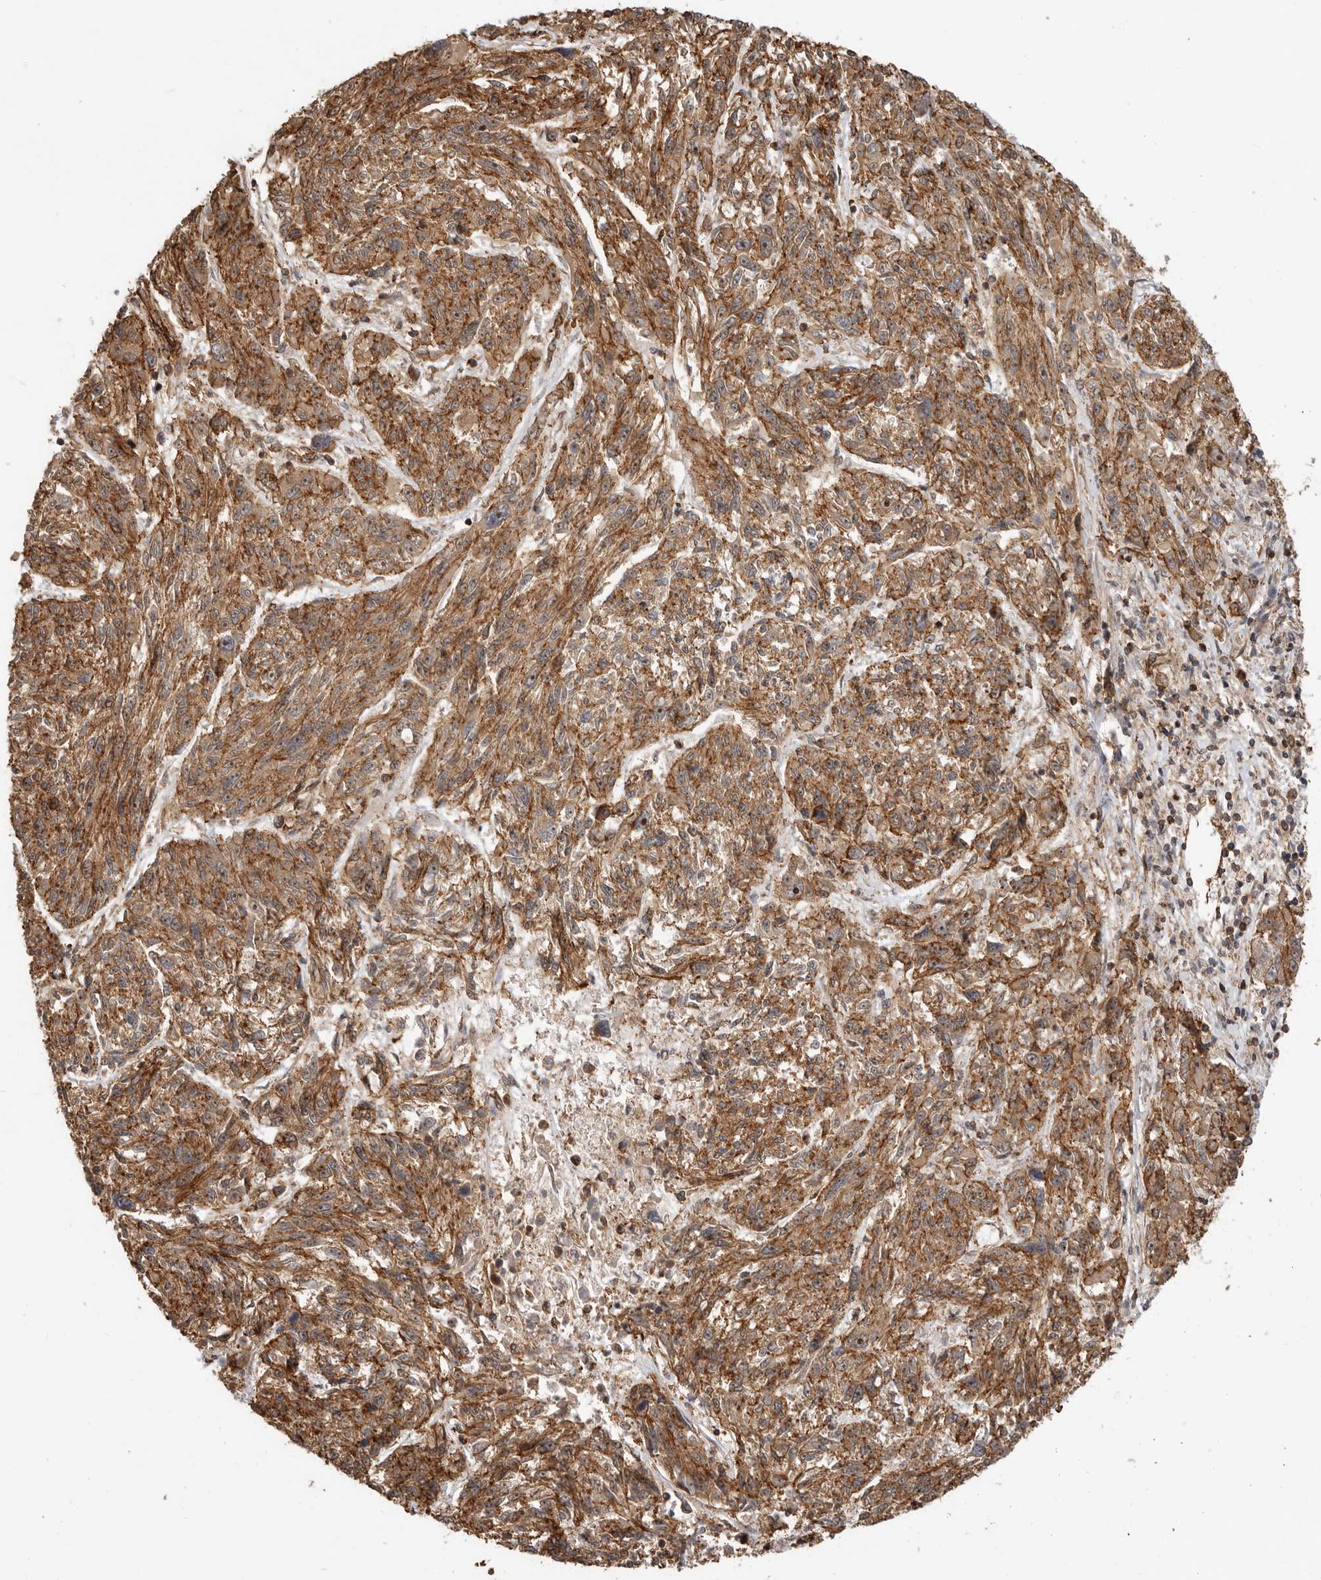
{"staining": {"intensity": "moderate", "quantity": ">75%", "location": "cytoplasmic/membranous,nuclear"}, "tissue": "melanoma", "cell_type": "Tumor cells", "image_type": "cancer", "snomed": [{"axis": "morphology", "description": "Malignant melanoma, NOS"}, {"axis": "topography", "description": "Skin"}], "caption": "DAB immunohistochemical staining of malignant melanoma exhibits moderate cytoplasmic/membranous and nuclear protein staining in approximately >75% of tumor cells. (Stains: DAB in brown, nuclei in blue, Microscopy: brightfield microscopy at high magnification).", "gene": "GPATCH2", "patient": {"sex": "male", "age": 53}}